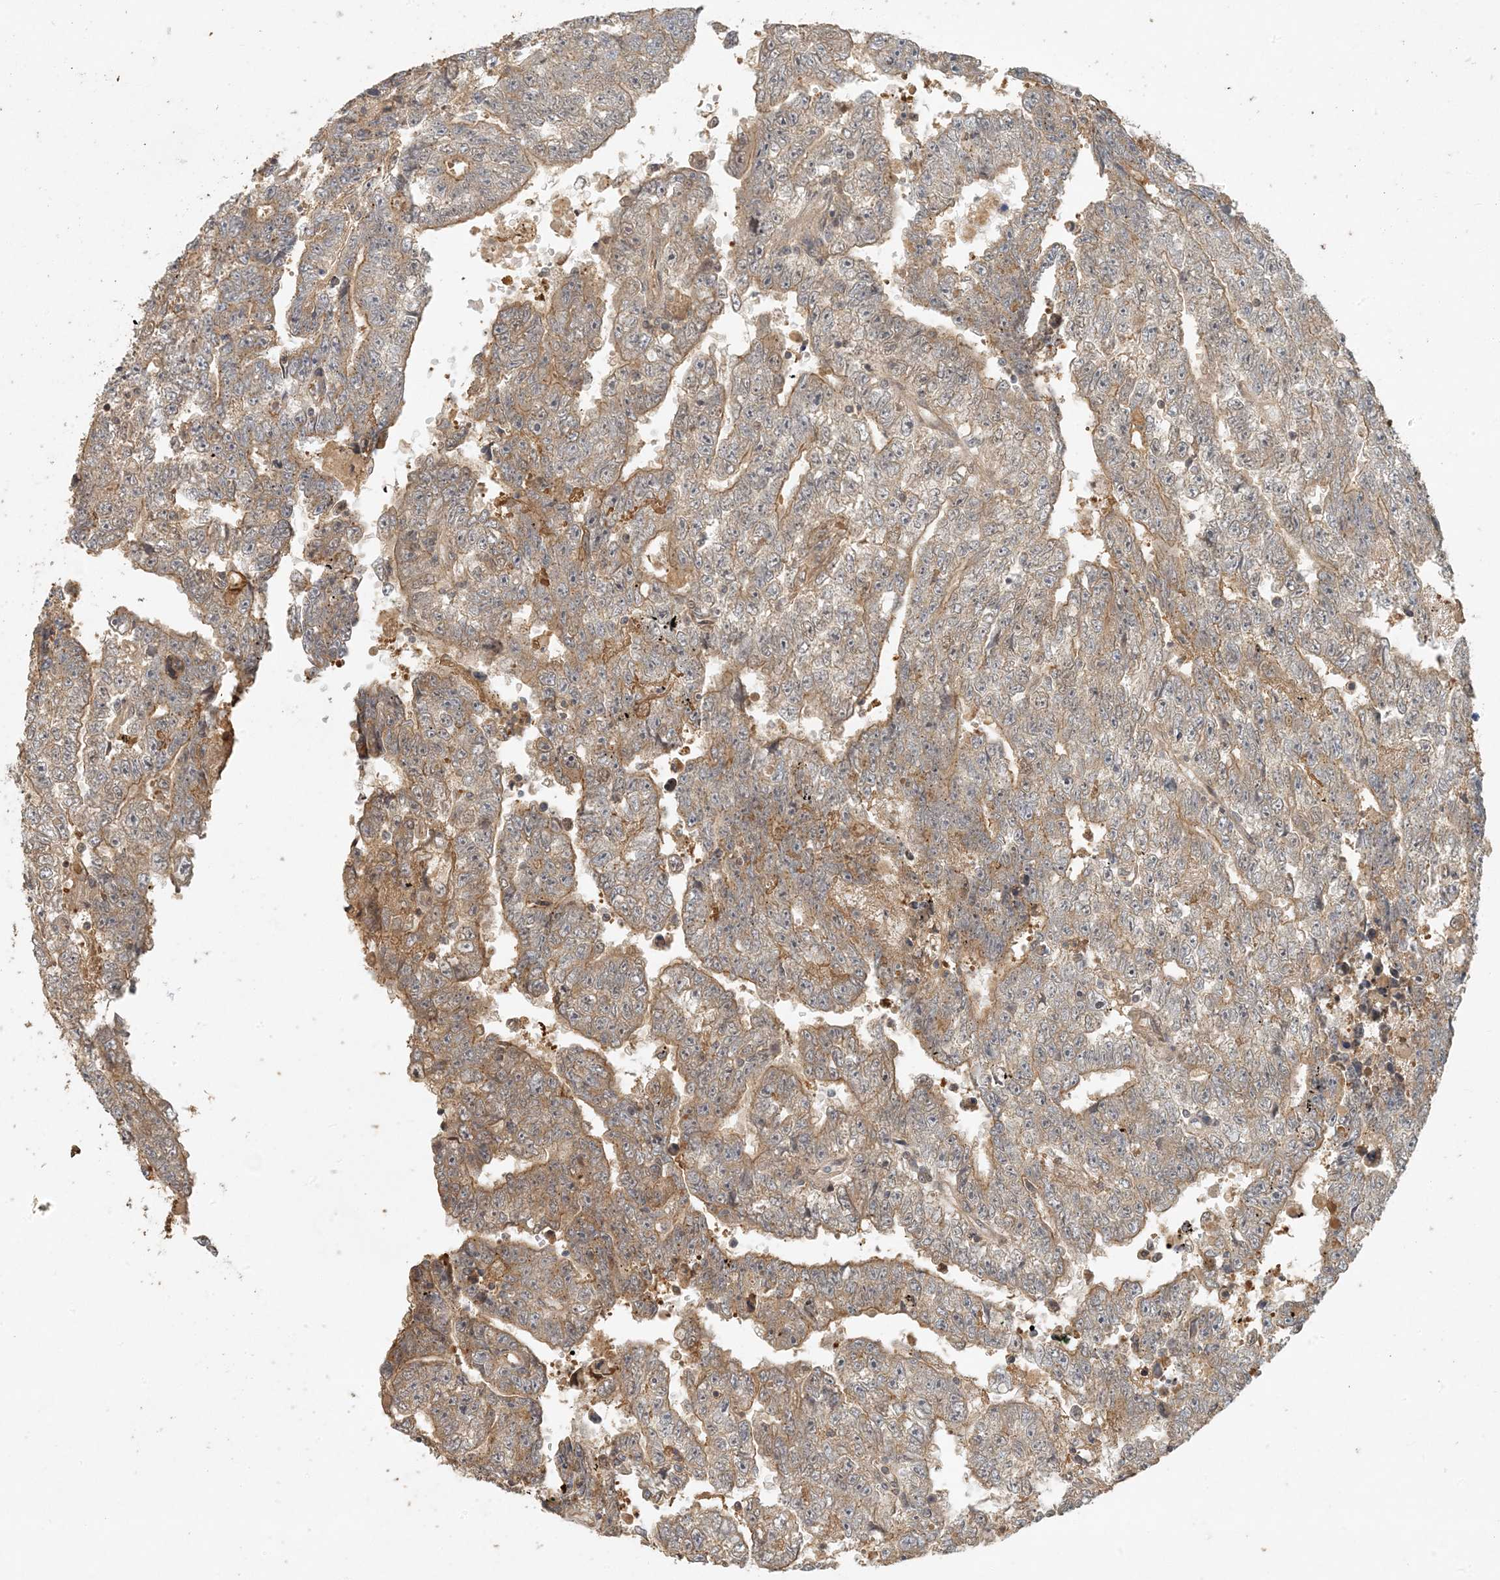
{"staining": {"intensity": "moderate", "quantity": "25%-75%", "location": "cytoplasmic/membranous"}, "tissue": "testis cancer", "cell_type": "Tumor cells", "image_type": "cancer", "snomed": [{"axis": "morphology", "description": "Carcinoma, Embryonal, NOS"}, {"axis": "topography", "description": "Testis"}], "caption": "A histopathology image showing moderate cytoplasmic/membranous positivity in approximately 25%-75% of tumor cells in embryonal carcinoma (testis), as visualized by brown immunohistochemical staining.", "gene": "AK9", "patient": {"sex": "male", "age": 25}}